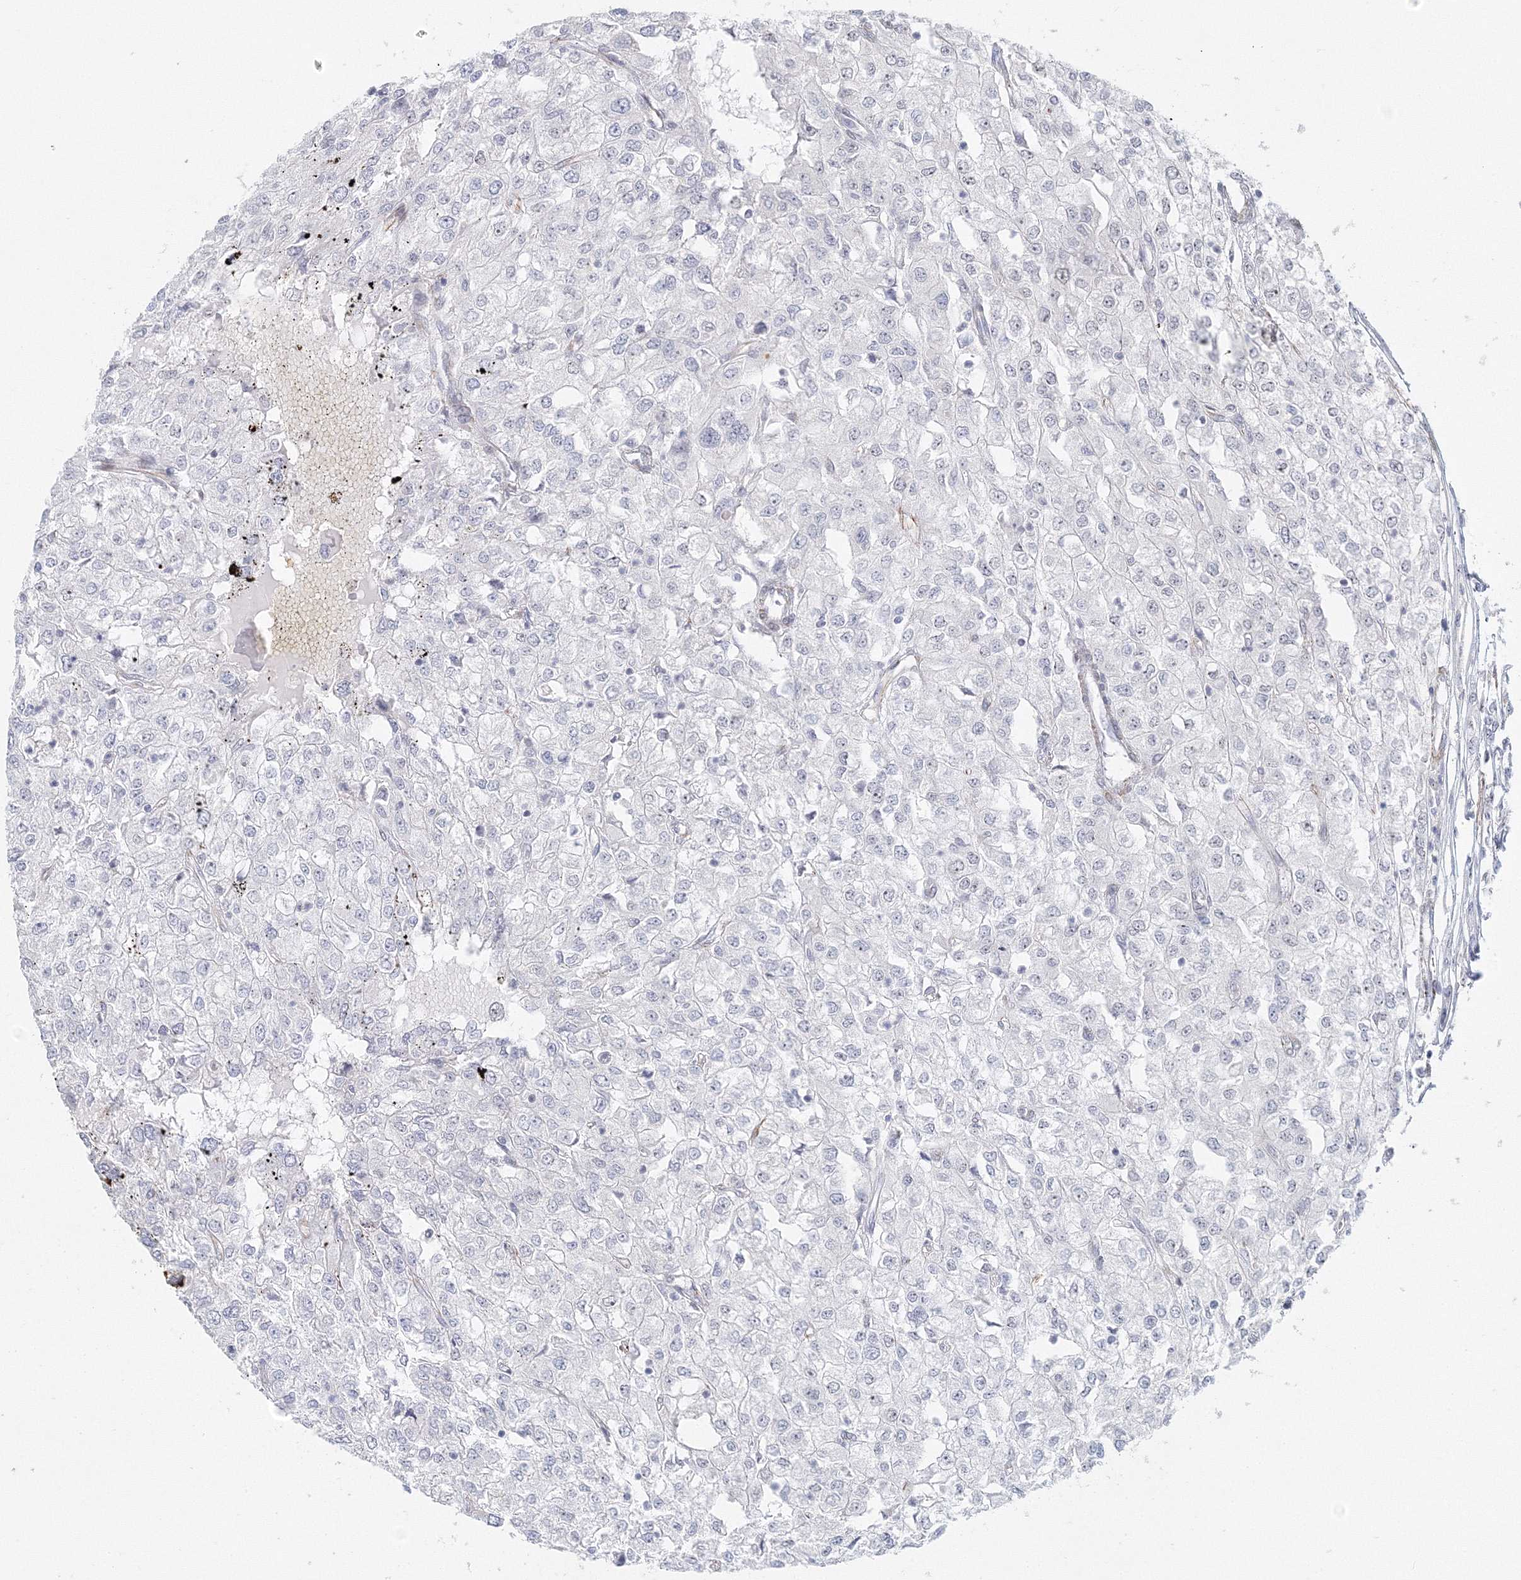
{"staining": {"intensity": "negative", "quantity": "none", "location": "none"}, "tissue": "renal cancer", "cell_type": "Tumor cells", "image_type": "cancer", "snomed": [{"axis": "morphology", "description": "Adenocarcinoma, NOS"}, {"axis": "topography", "description": "Kidney"}], "caption": "Human renal adenocarcinoma stained for a protein using immunohistochemistry demonstrates no expression in tumor cells.", "gene": "SIRT7", "patient": {"sex": "female", "age": 54}}